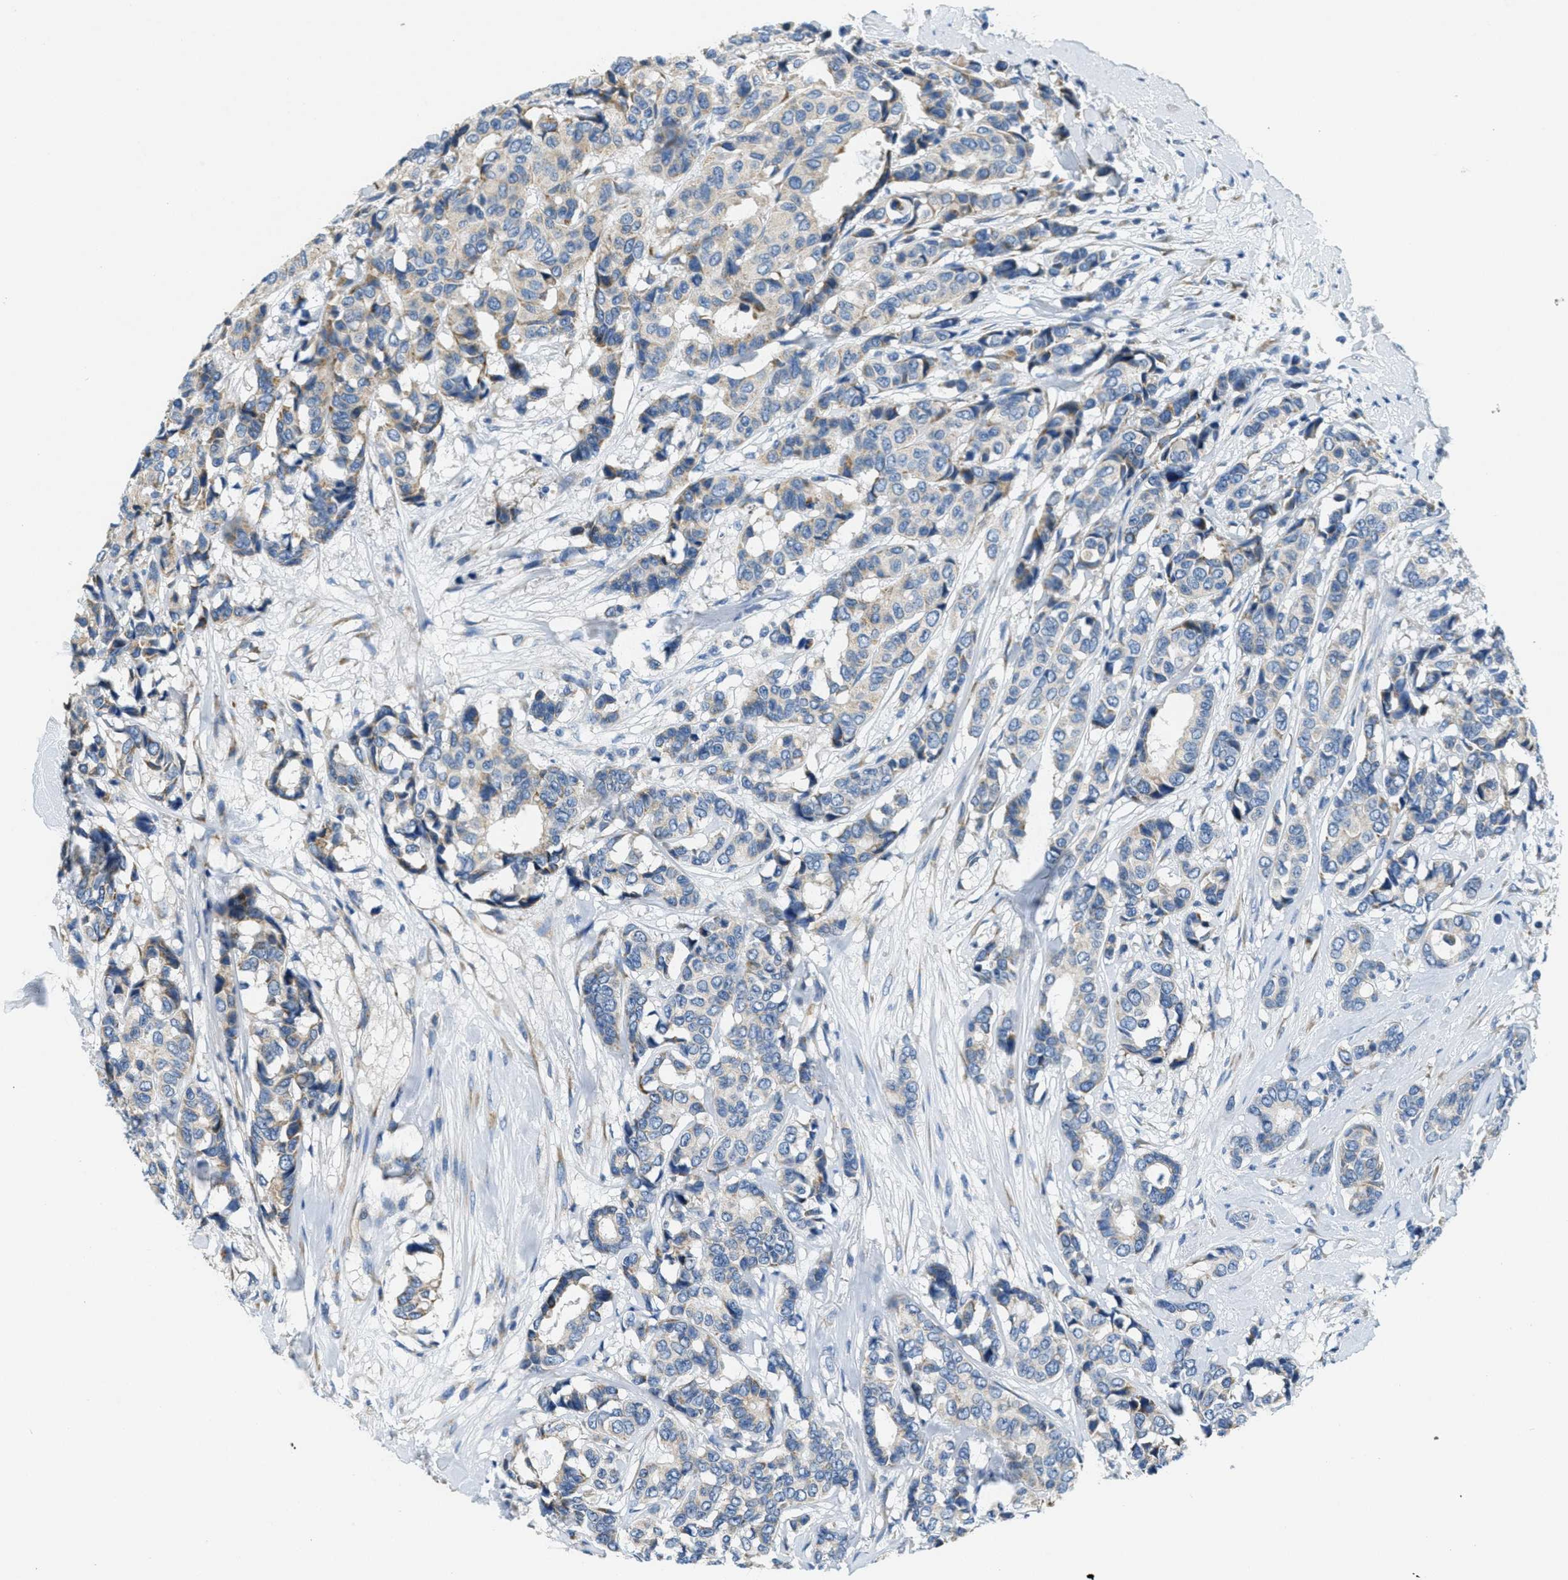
{"staining": {"intensity": "weak", "quantity": "<25%", "location": "cytoplasmic/membranous"}, "tissue": "breast cancer", "cell_type": "Tumor cells", "image_type": "cancer", "snomed": [{"axis": "morphology", "description": "Duct carcinoma"}, {"axis": "topography", "description": "Breast"}], "caption": "This is an immunohistochemistry photomicrograph of human breast infiltrating ductal carcinoma. There is no expression in tumor cells.", "gene": "CA4", "patient": {"sex": "female", "age": 87}}